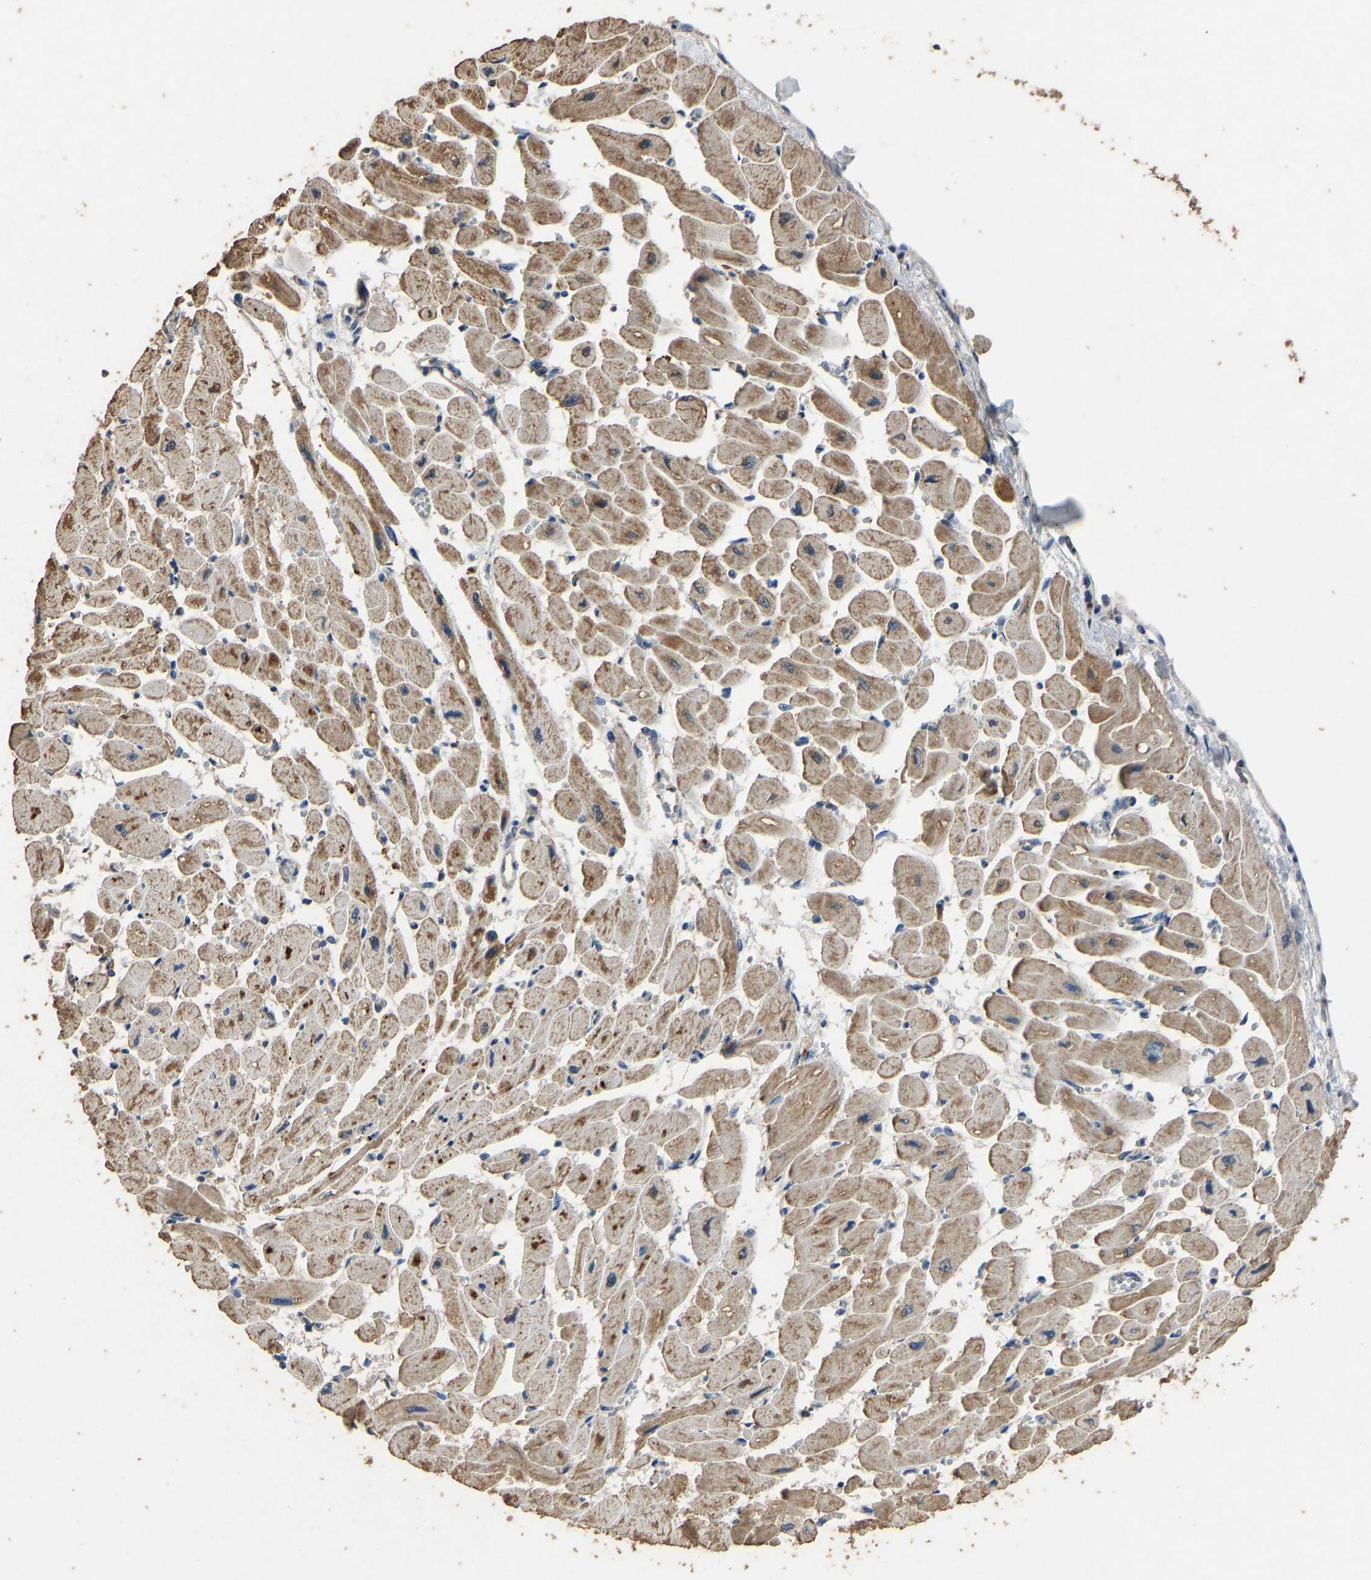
{"staining": {"intensity": "moderate", "quantity": "25%-75%", "location": "cytoplasmic/membranous"}, "tissue": "heart muscle", "cell_type": "Cardiomyocytes", "image_type": "normal", "snomed": [{"axis": "morphology", "description": "Normal tissue, NOS"}, {"axis": "topography", "description": "Heart"}], "caption": "Immunohistochemical staining of unremarkable heart muscle reveals 25%-75% levels of moderate cytoplasmic/membranous protein expression in about 25%-75% of cardiomyocytes.", "gene": "CIDEC", "patient": {"sex": "female", "age": 54}}